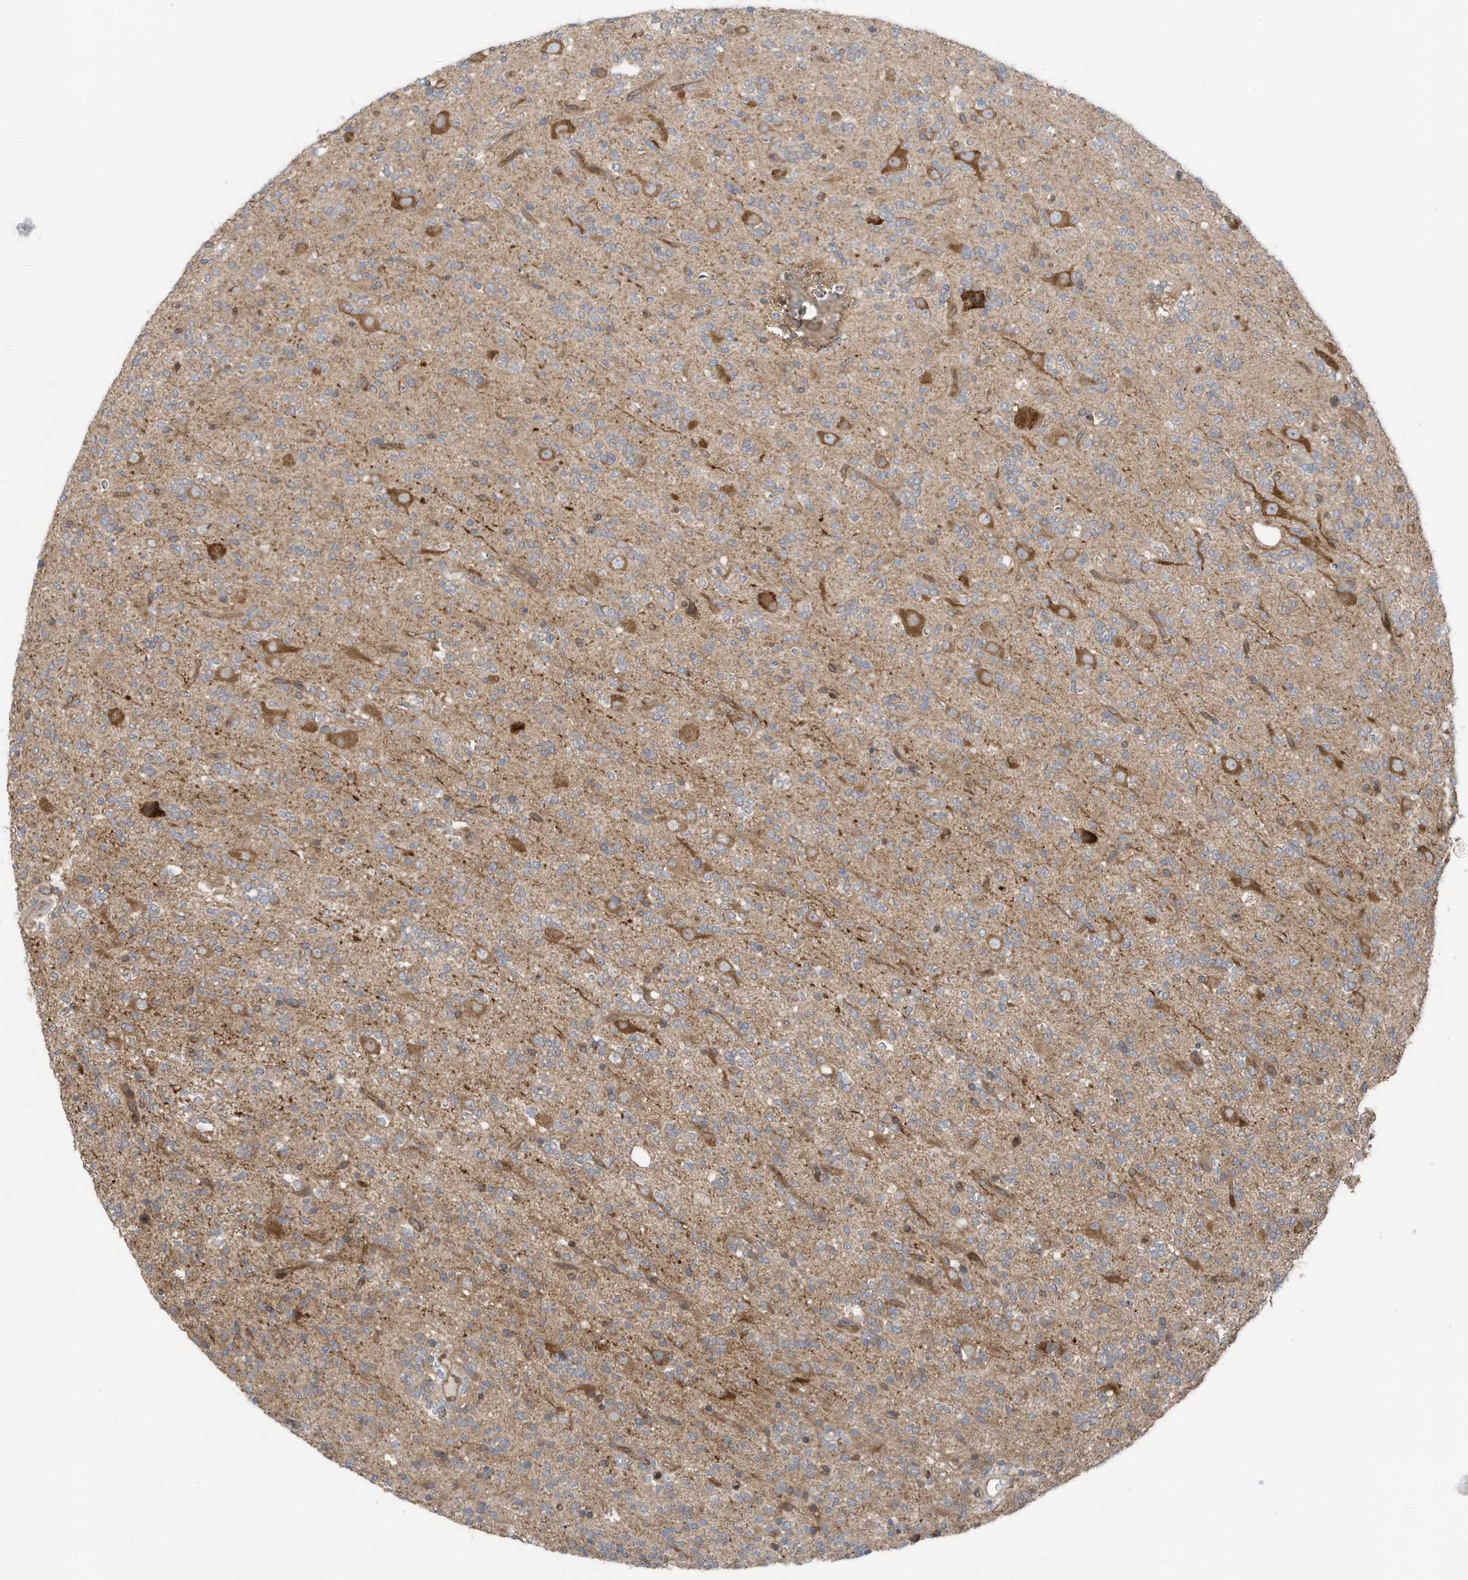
{"staining": {"intensity": "weak", "quantity": "<25%", "location": "cytoplasmic/membranous"}, "tissue": "glioma", "cell_type": "Tumor cells", "image_type": "cancer", "snomed": [{"axis": "morphology", "description": "Glioma, malignant, High grade"}, {"axis": "topography", "description": "Brain"}], "caption": "IHC image of malignant glioma (high-grade) stained for a protein (brown), which demonstrates no expression in tumor cells. (DAB IHC with hematoxylin counter stain).", "gene": "USE1", "patient": {"sex": "female", "age": 62}}